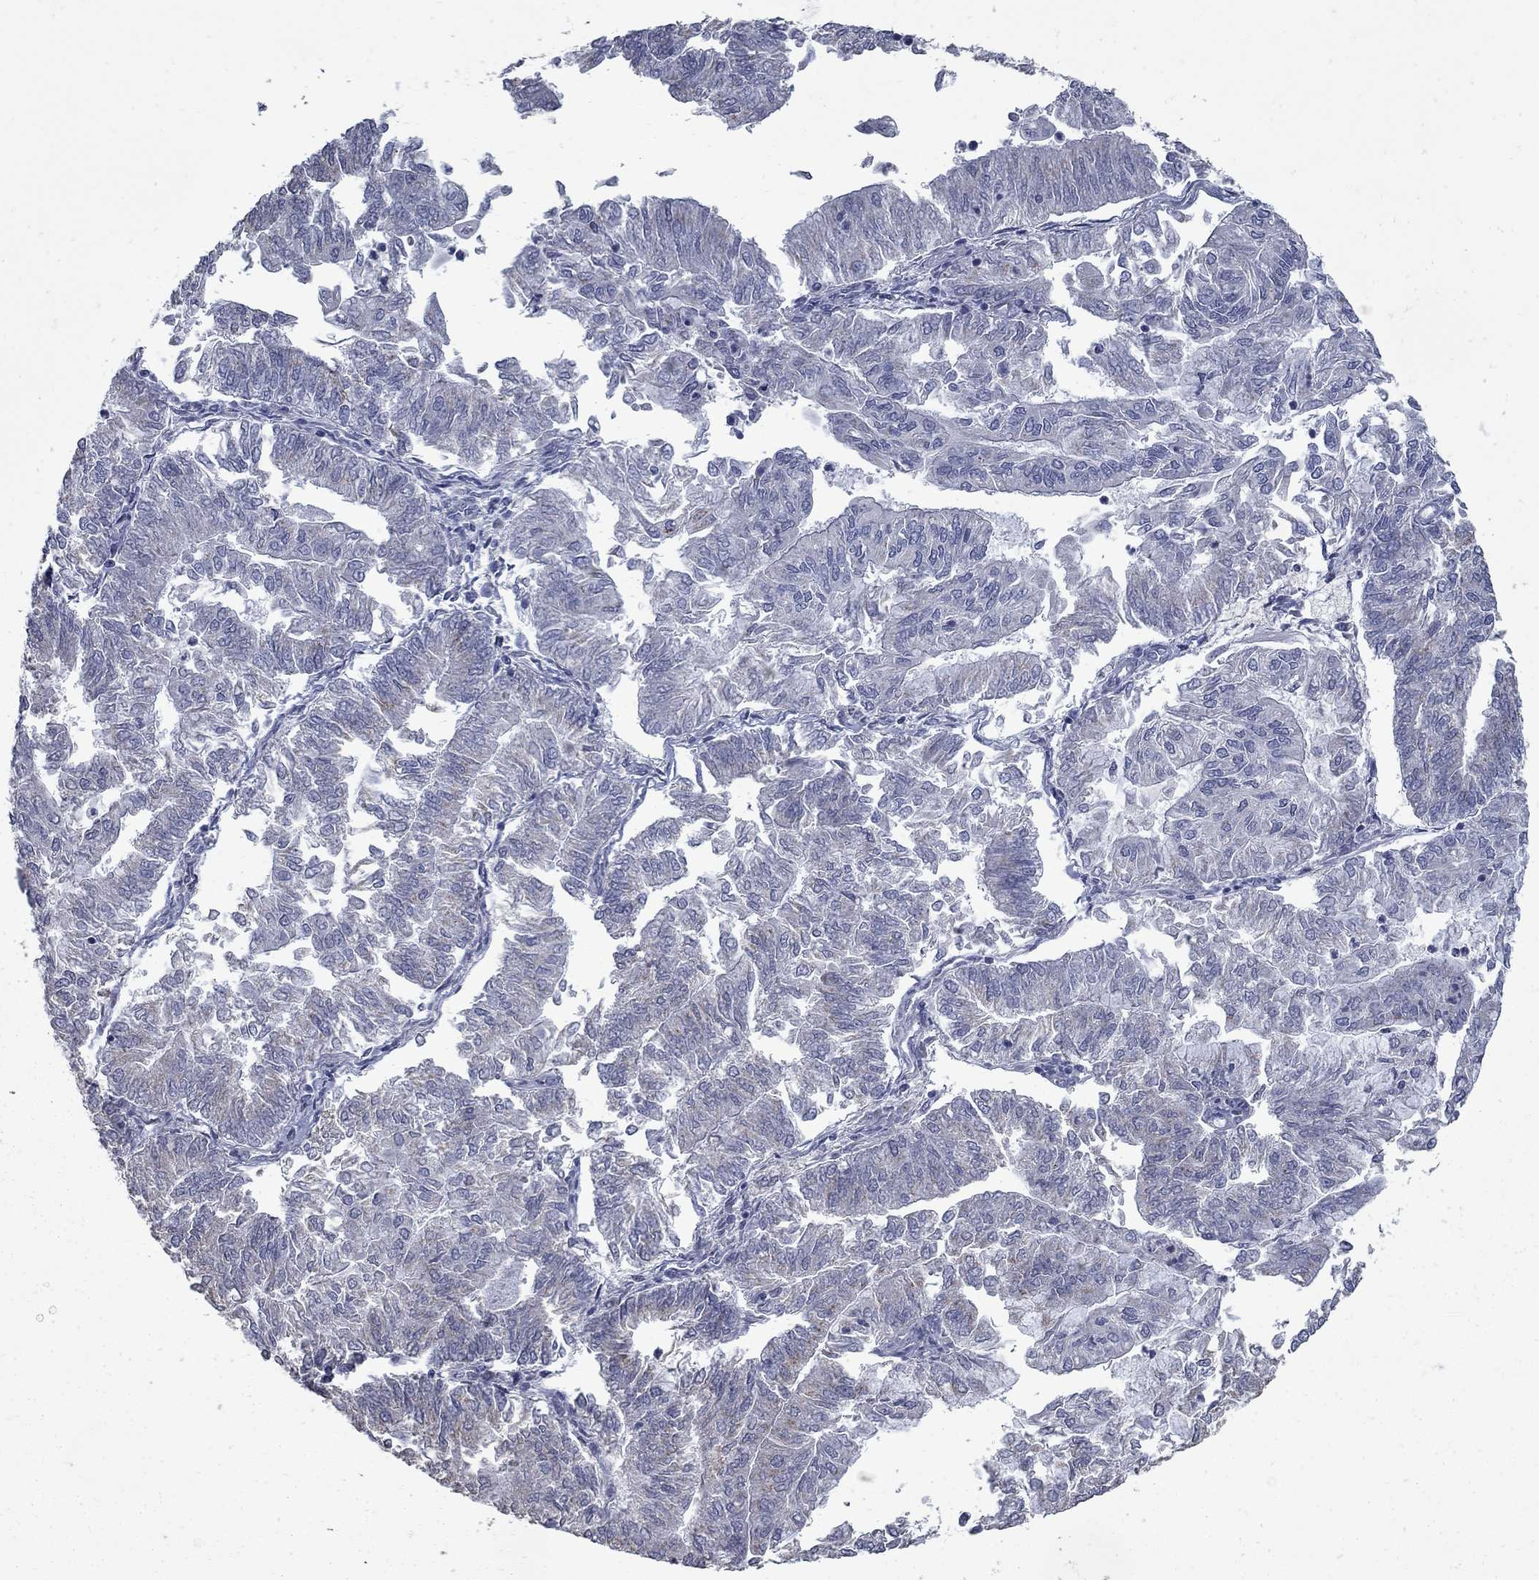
{"staining": {"intensity": "negative", "quantity": "none", "location": "none"}, "tissue": "endometrial cancer", "cell_type": "Tumor cells", "image_type": "cancer", "snomed": [{"axis": "morphology", "description": "Adenocarcinoma, NOS"}, {"axis": "topography", "description": "Endometrium"}], "caption": "High power microscopy histopathology image of an IHC photomicrograph of adenocarcinoma (endometrial), revealing no significant expression in tumor cells. Brightfield microscopy of immunohistochemistry stained with DAB (brown) and hematoxylin (blue), captured at high magnification.", "gene": "KIAA0319L", "patient": {"sex": "female", "age": 59}}